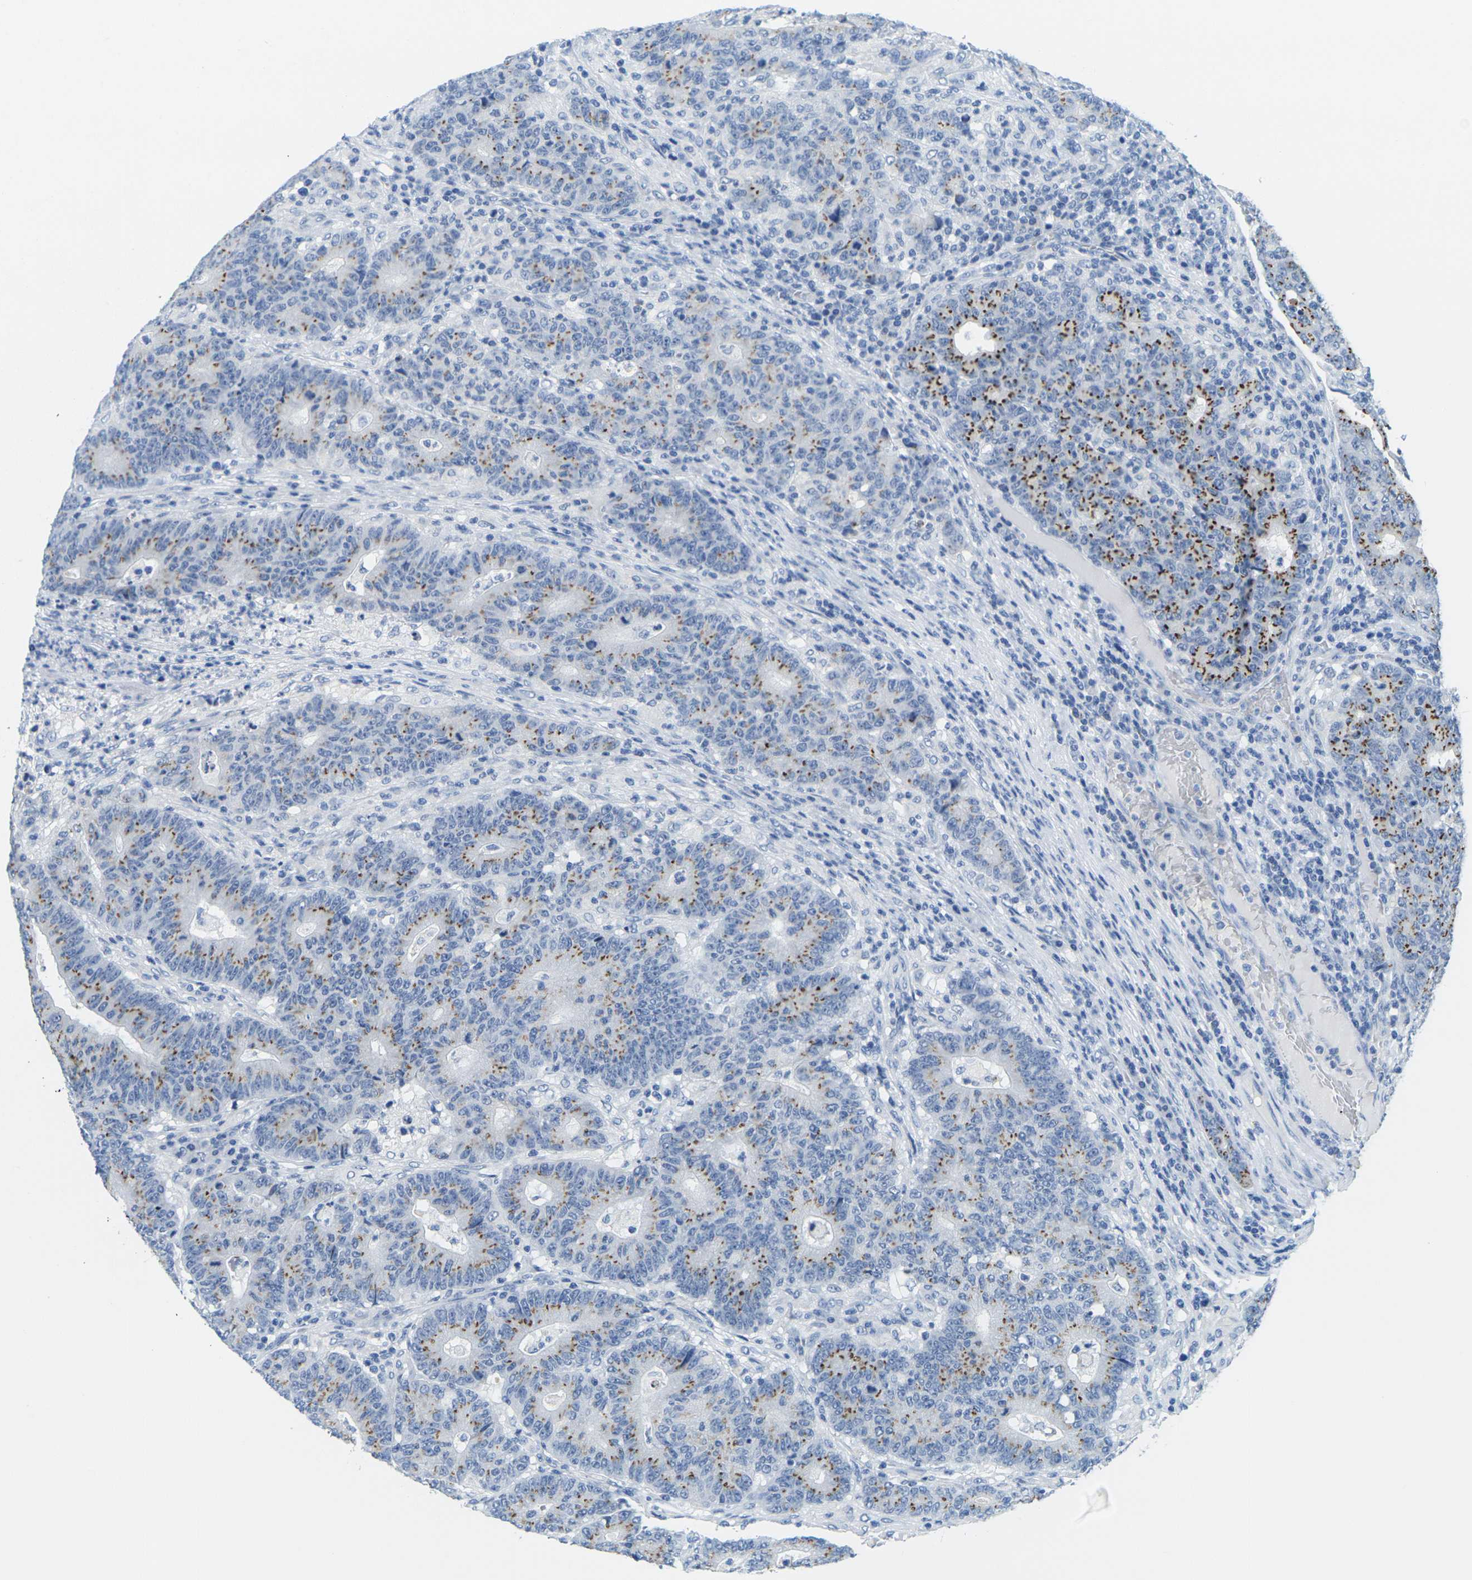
{"staining": {"intensity": "moderate", "quantity": ">75%", "location": "cytoplasmic/membranous"}, "tissue": "colorectal cancer", "cell_type": "Tumor cells", "image_type": "cancer", "snomed": [{"axis": "morphology", "description": "Normal tissue, NOS"}, {"axis": "morphology", "description": "Adenocarcinoma, NOS"}, {"axis": "topography", "description": "Colon"}], "caption": "DAB immunohistochemical staining of colorectal cancer reveals moderate cytoplasmic/membranous protein positivity in about >75% of tumor cells. (DAB = brown stain, brightfield microscopy at high magnification).", "gene": "FAM3D", "patient": {"sex": "female", "age": 75}}